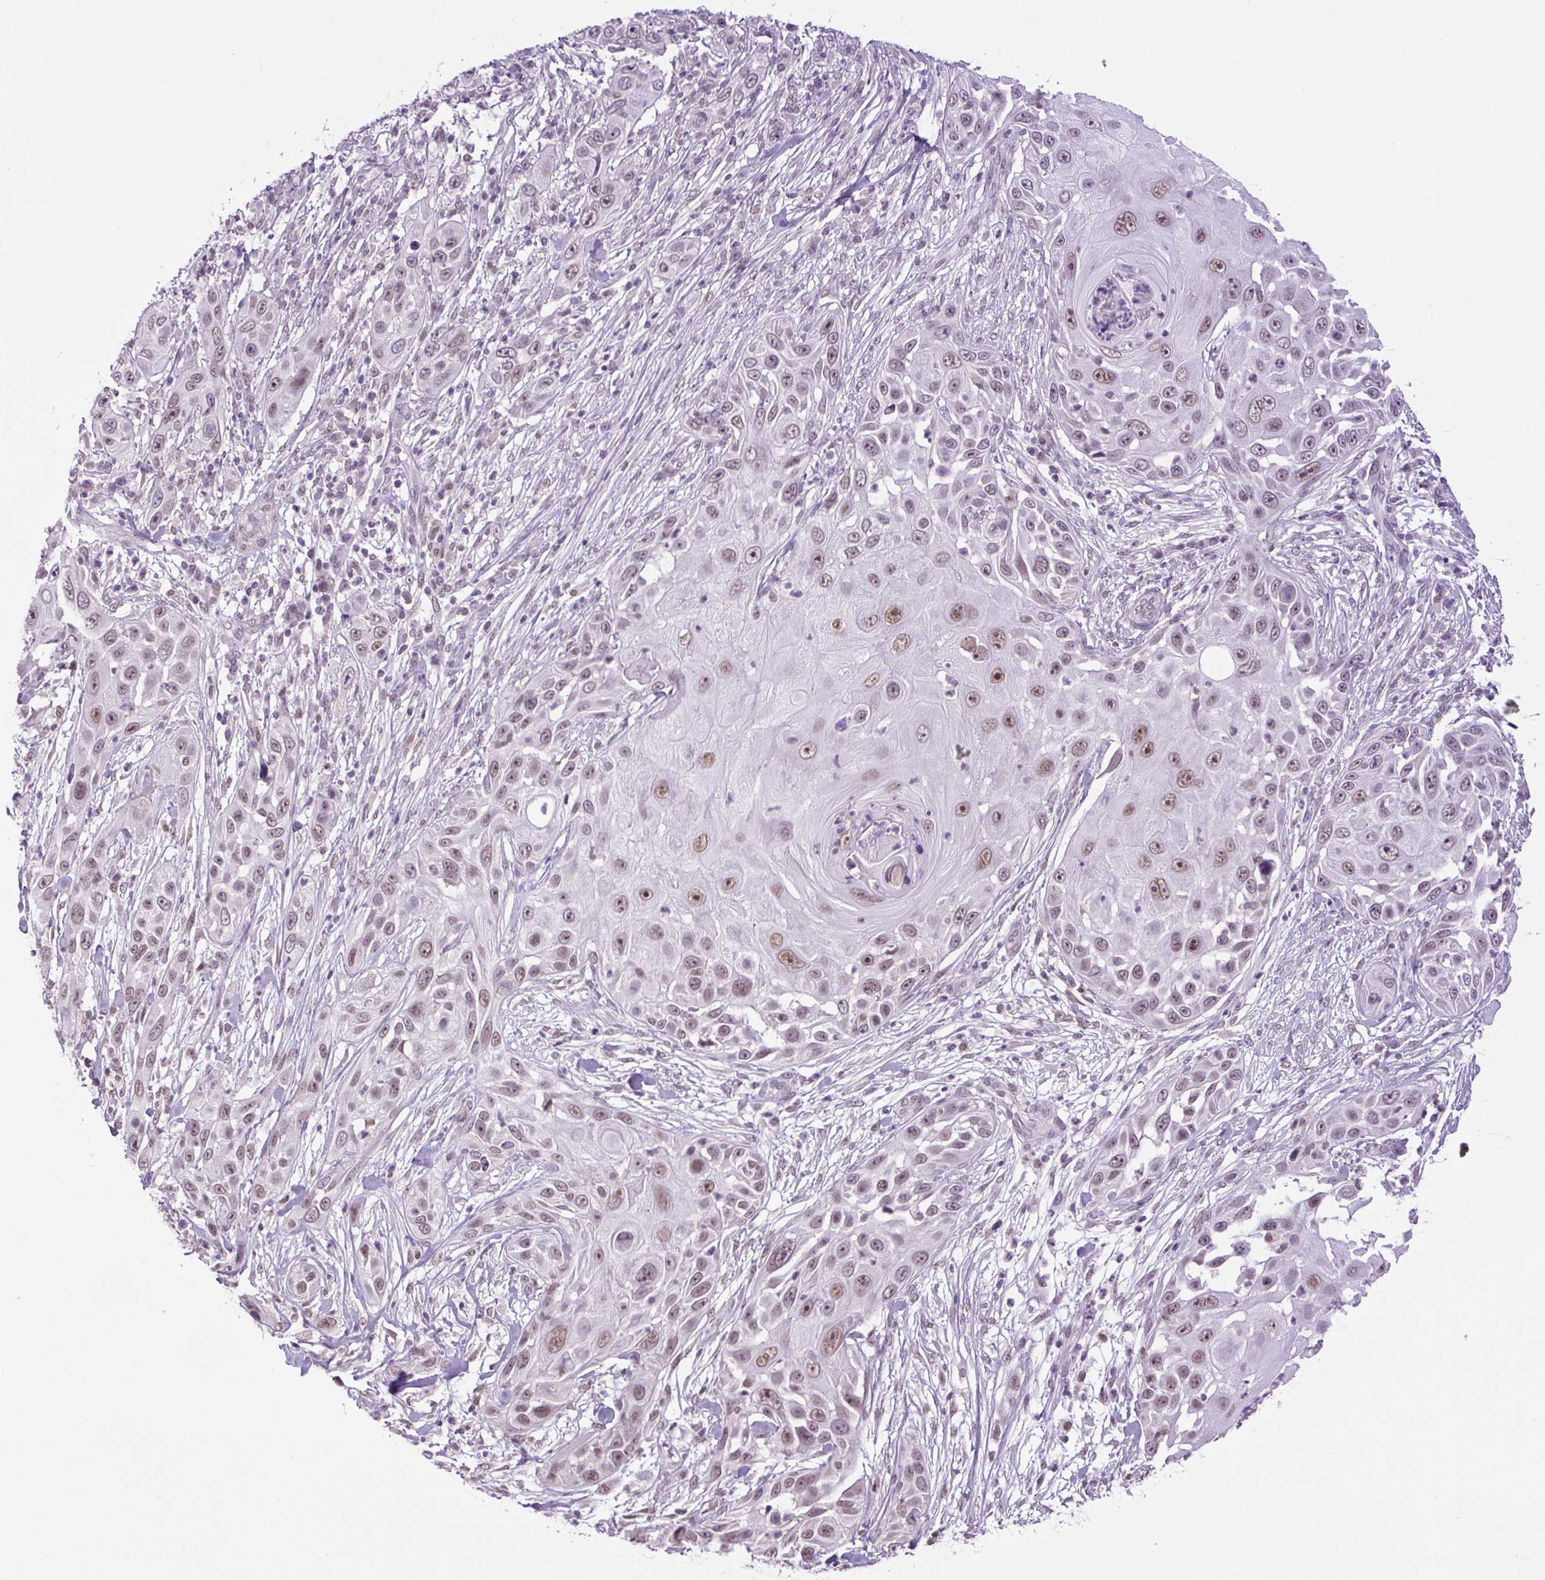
{"staining": {"intensity": "moderate", "quantity": "25%-75%", "location": "nuclear"}, "tissue": "skin cancer", "cell_type": "Tumor cells", "image_type": "cancer", "snomed": [{"axis": "morphology", "description": "Squamous cell carcinoma, NOS"}, {"axis": "topography", "description": "Skin"}], "caption": "Immunohistochemical staining of human squamous cell carcinoma (skin) exhibits moderate nuclear protein expression in about 25%-75% of tumor cells.", "gene": "KPNA1", "patient": {"sex": "female", "age": 44}}